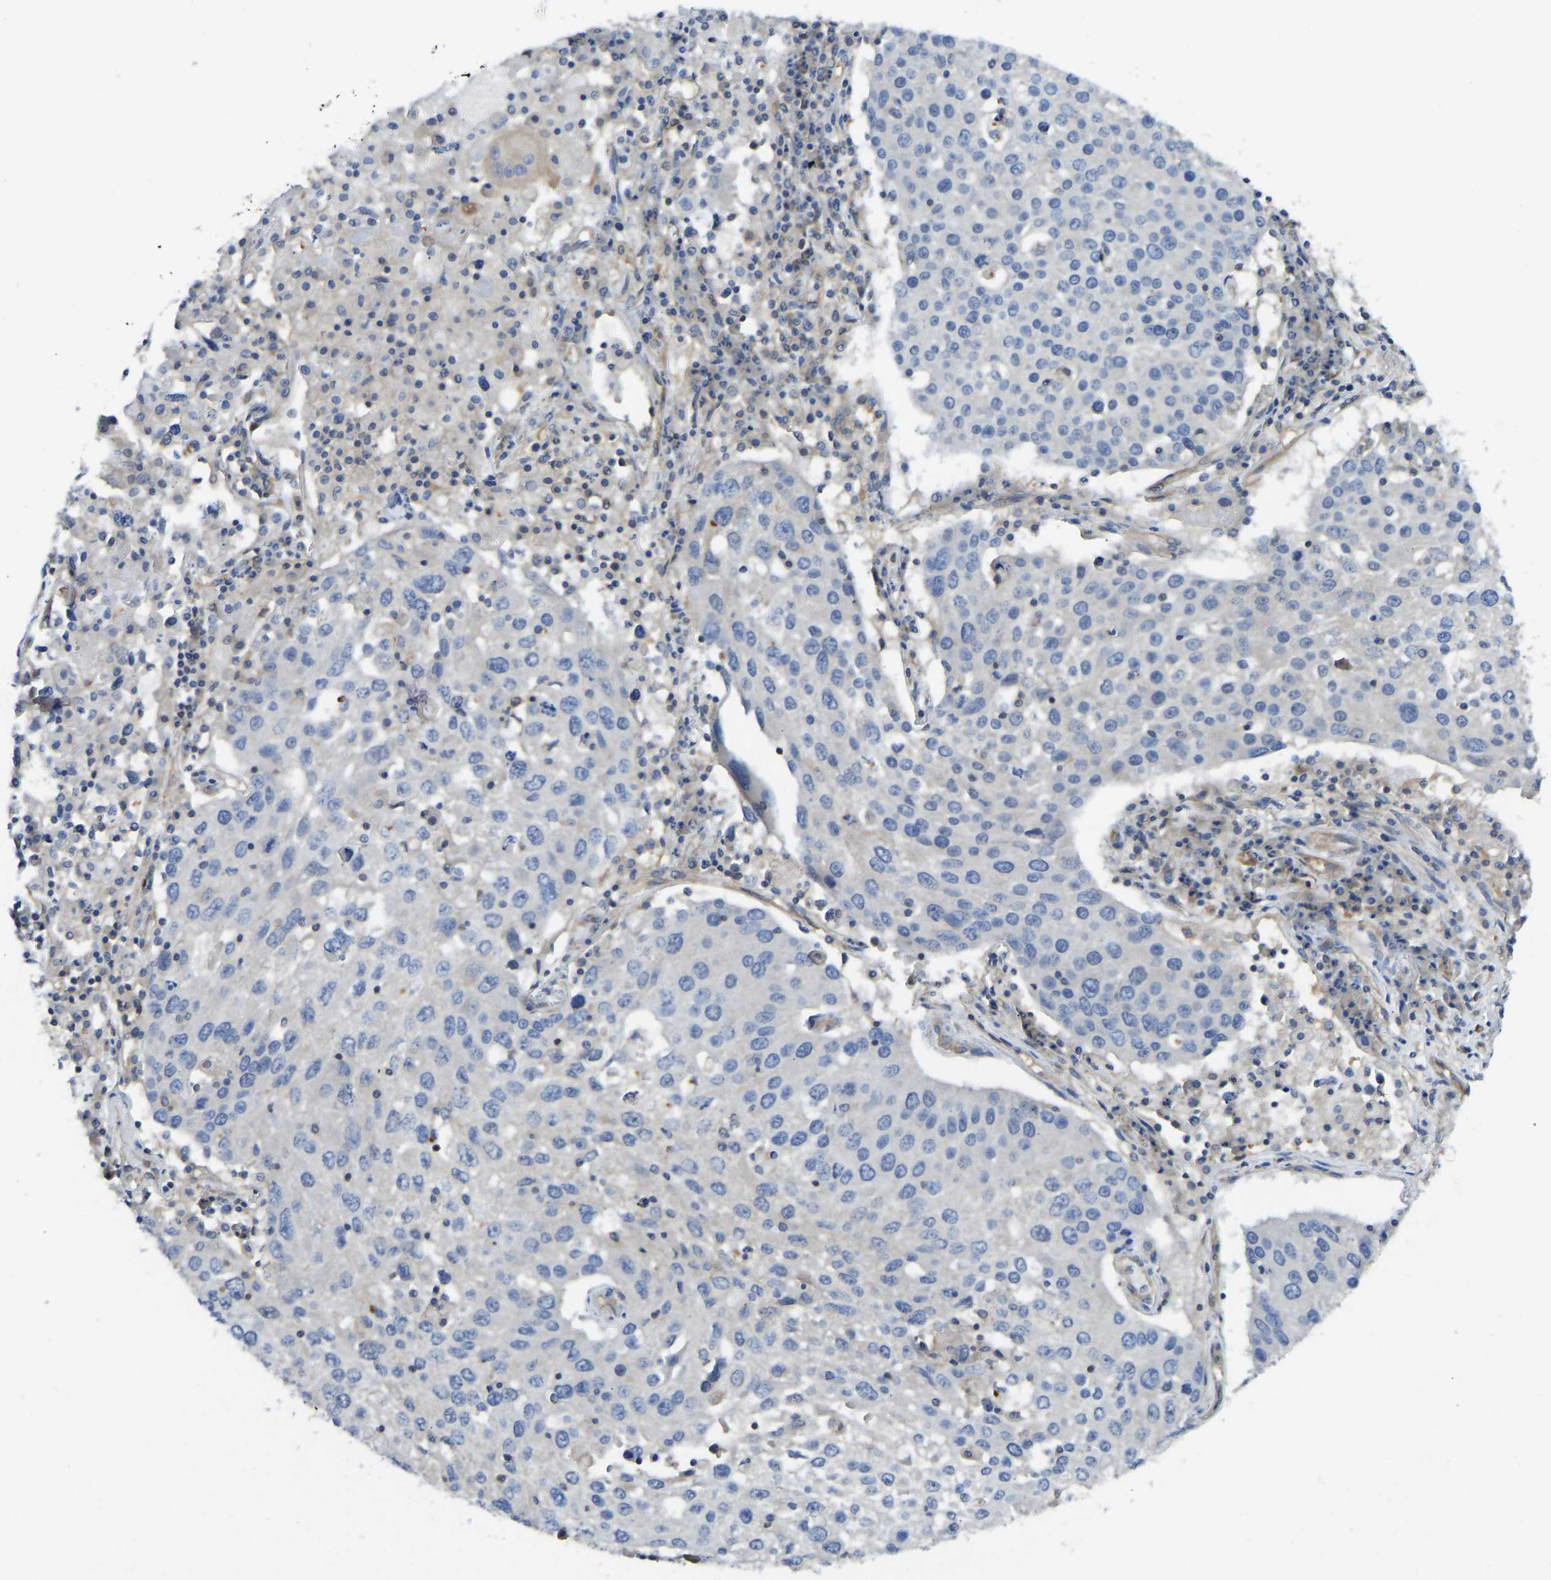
{"staining": {"intensity": "negative", "quantity": "none", "location": "none"}, "tissue": "lung cancer", "cell_type": "Tumor cells", "image_type": "cancer", "snomed": [{"axis": "morphology", "description": "Squamous cell carcinoma, NOS"}, {"axis": "topography", "description": "Lung"}], "caption": "Immunohistochemistry (IHC) image of squamous cell carcinoma (lung) stained for a protein (brown), which demonstrates no staining in tumor cells.", "gene": "PPP3CA", "patient": {"sex": "male", "age": 65}}